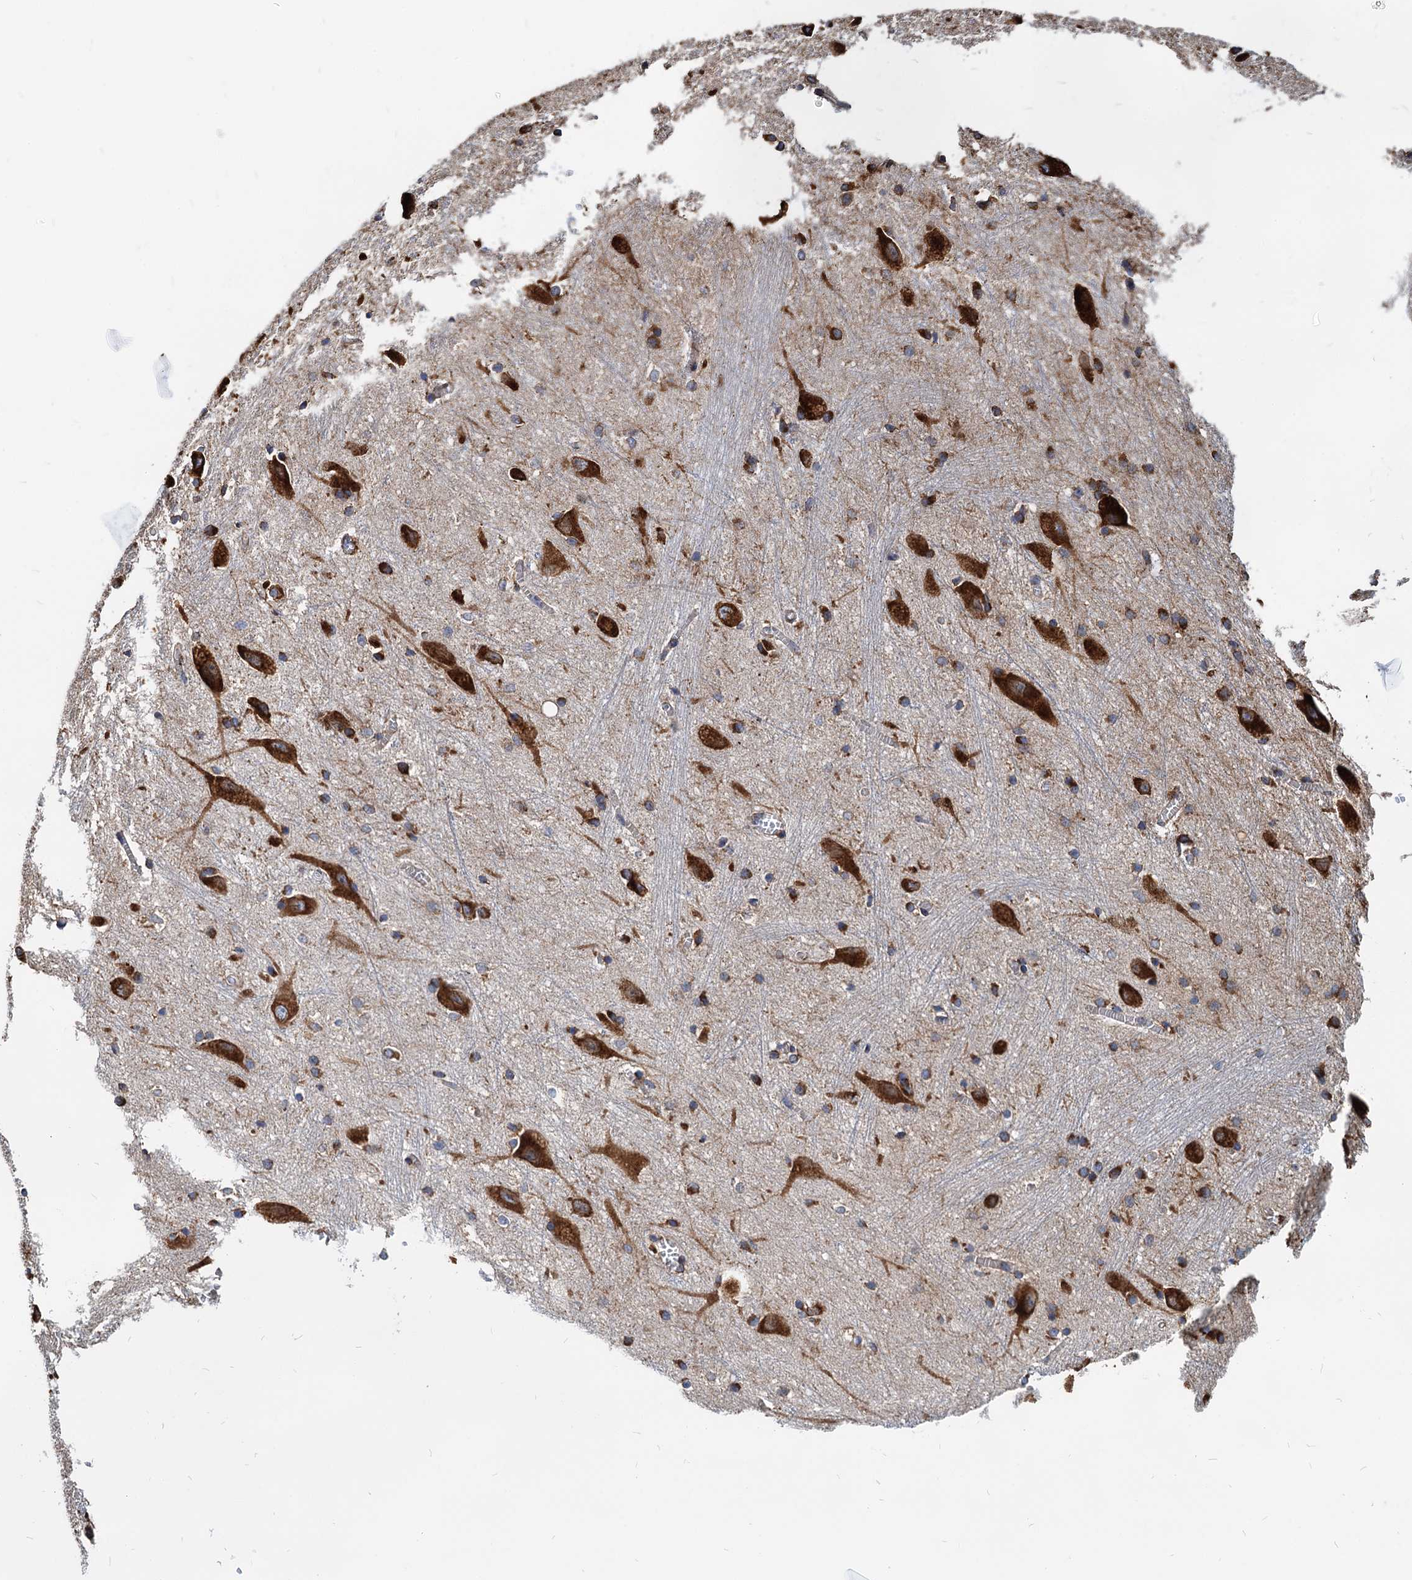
{"staining": {"intensity": "strong", "quantity": "<25%", "location": "cytoplasmic/membranous"}, "tissue": "caudate", "cell_type": "Glial cells", "image_type": "normal", "snomed": [{"axis": "morphology", "description": "Normal tissue, NOS"}, {"axis": "topography", "description": "Lateral ventricle wall"}], "caption": "A brown stain shows strong cytoplasmic/membranous expression of a protein in glial cells of normal caudate.", "gene": "HSPA5", "patient": {"sex": "male", "age": 37}}